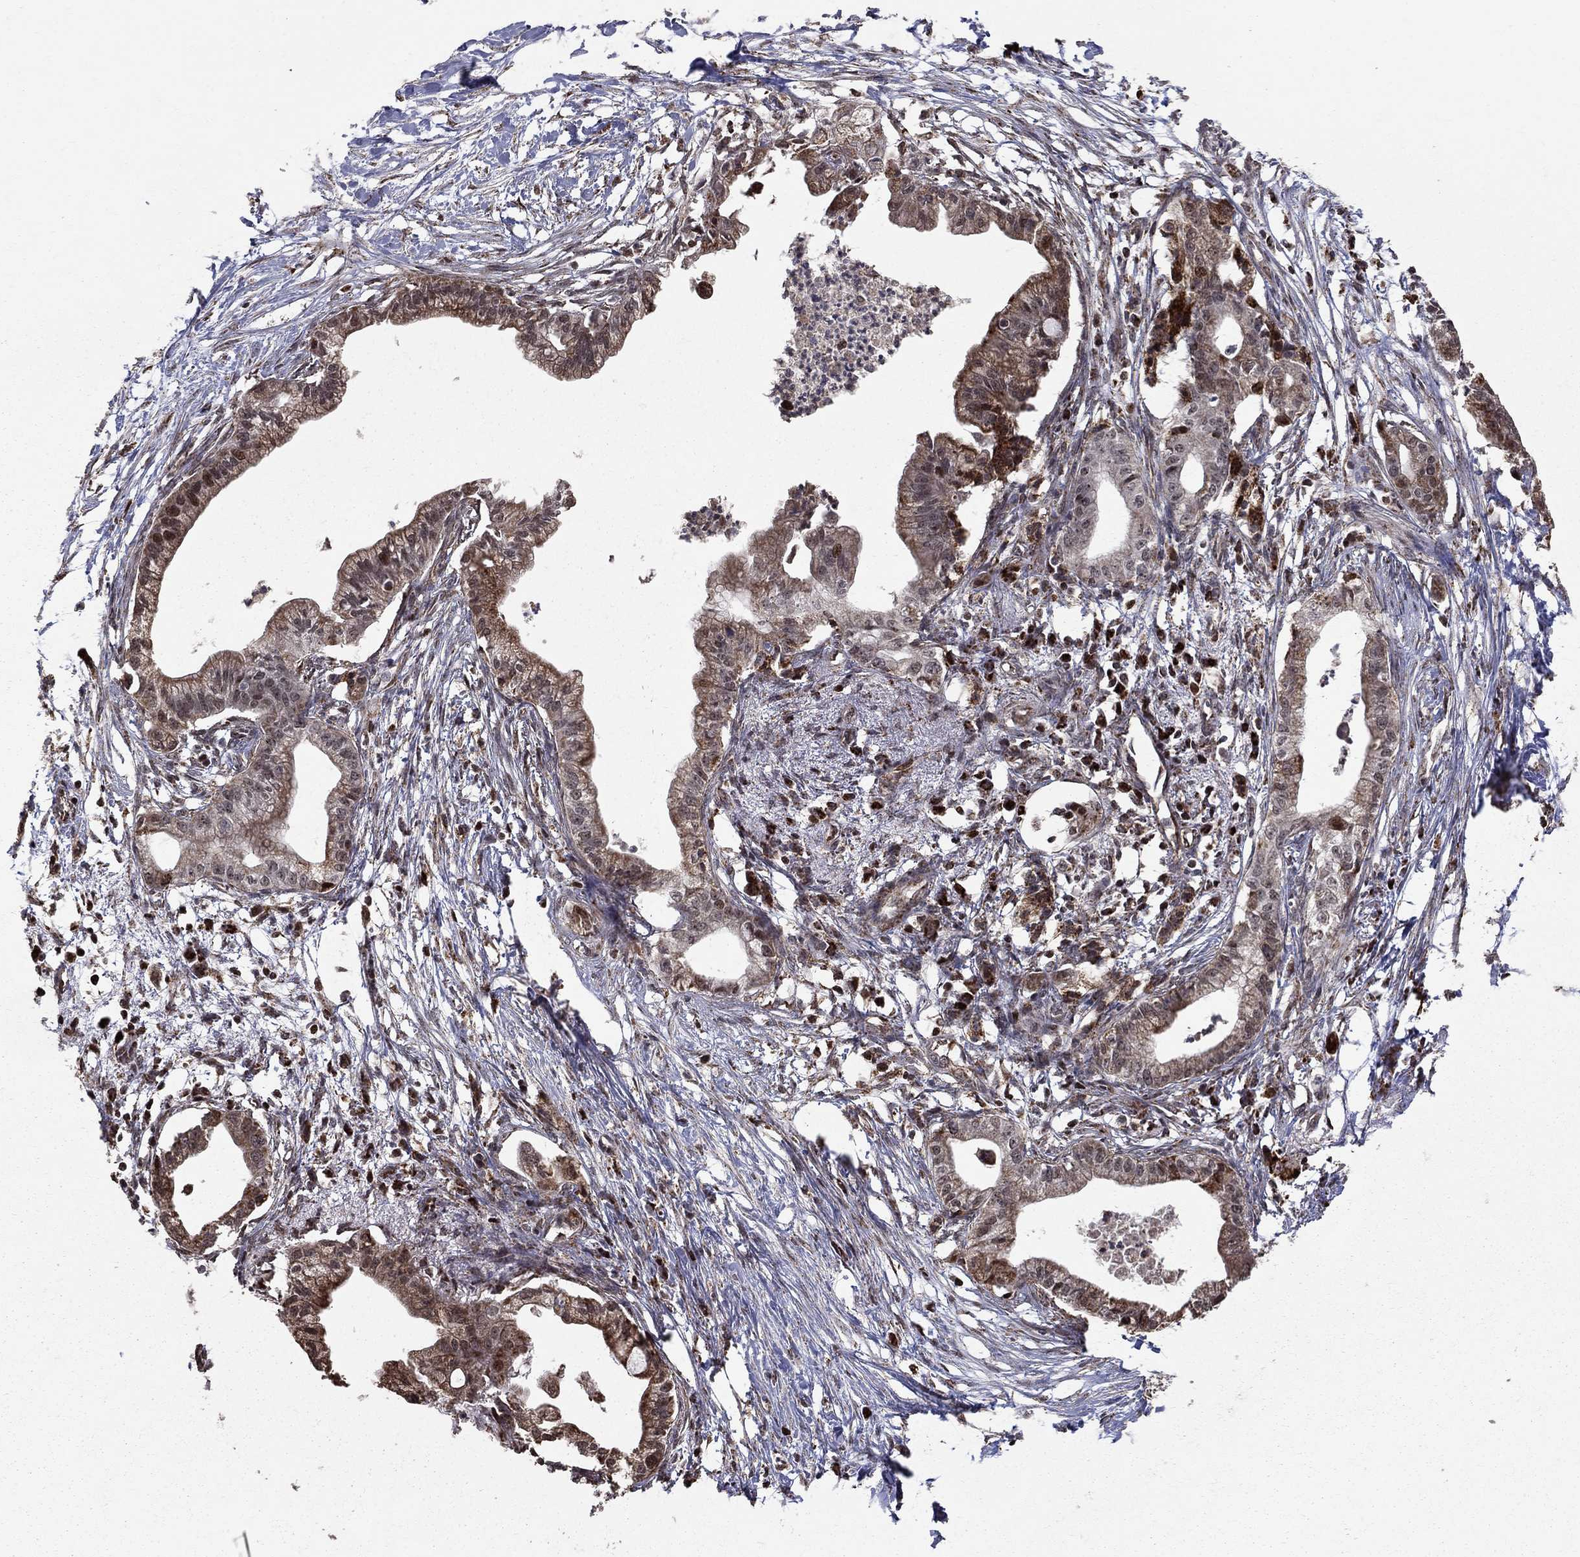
{"staining": {"intensity": "moderate", "quantity": "25%-75%", "location": "cytoplasmic/membranous"}, "tissue": "pancreatic cancer", "cell_type": "Tumor cells", "image_type": "cancer", "snomed": [{"axis": "morphology", "description": "Normal tissue, NOS"}, {"axis": "morphology", "description": "Adenocarcinoma, NOS"}, {"axis": "topography", "description": "Pancreas"}], "caption": "Immunohistochemical staining of human pancreatic cancer reveals medium levels of moderate cytoplasmic/membranous protein positivity in about 25%-75% of tumor cells.", "gene": "ACOT13", "patient": {"sex": "female", "age": 58}}